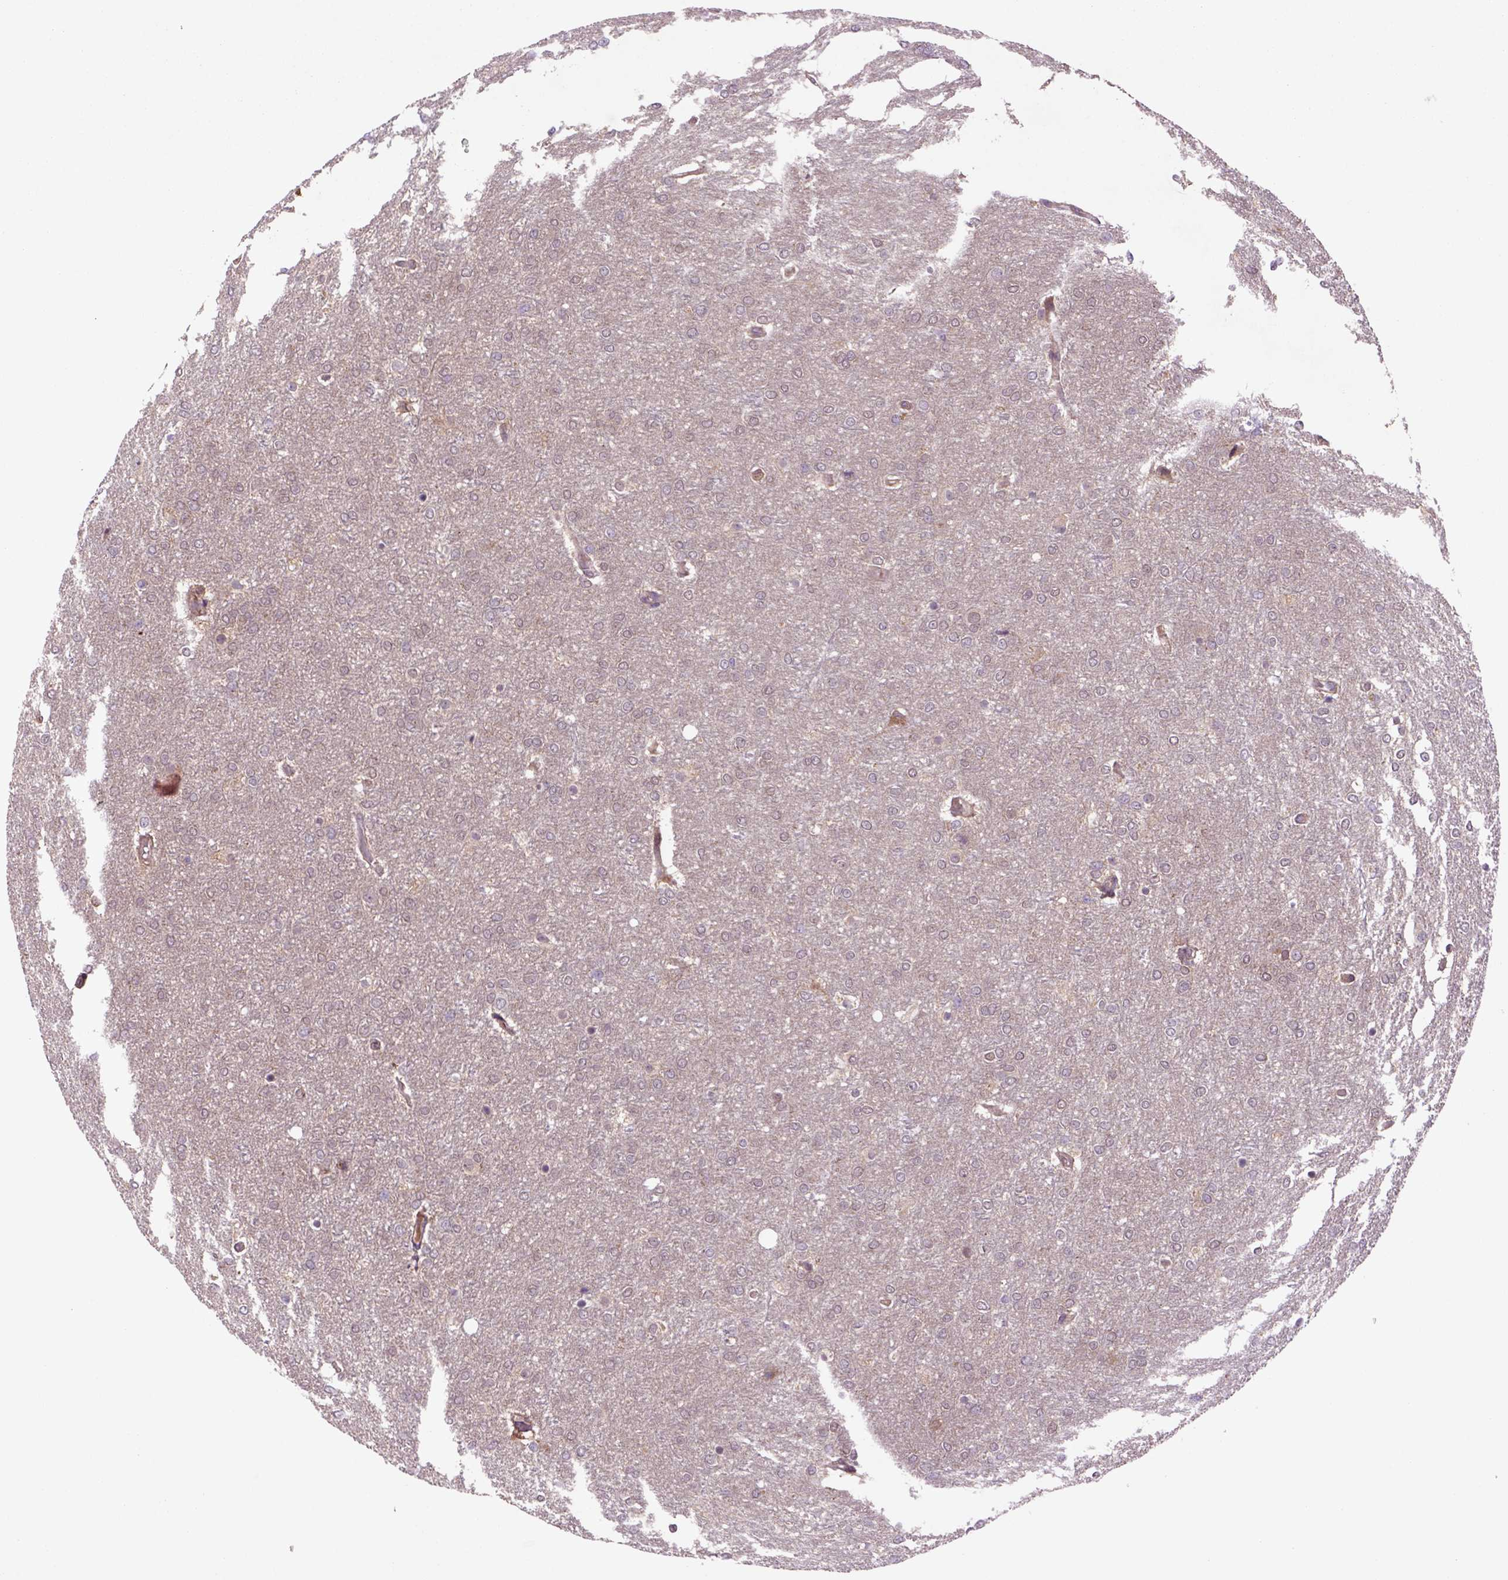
{"staining": {"intensity": "negative", "quantity": "none", "location": "none"}, "tissue": "glioma", "cell_type": "Tumor cells", "image_type": "cancer", "snomed": [{"axis": "morphology", "description": "Glioma, malignant, High grade"}, {"axis": "topography", "description": "Brain"}], "caption": "Immunohistochemistry (IHC) micrograph of neoplastic tissue: malignant glioma (high-grade) stained with DAB (3,3'-diaminobenzidine) demonstrates no significant protein expression in tumor cells.", "gene": "HSPBP1", "patient": {"sex": "female", "age": 61}}